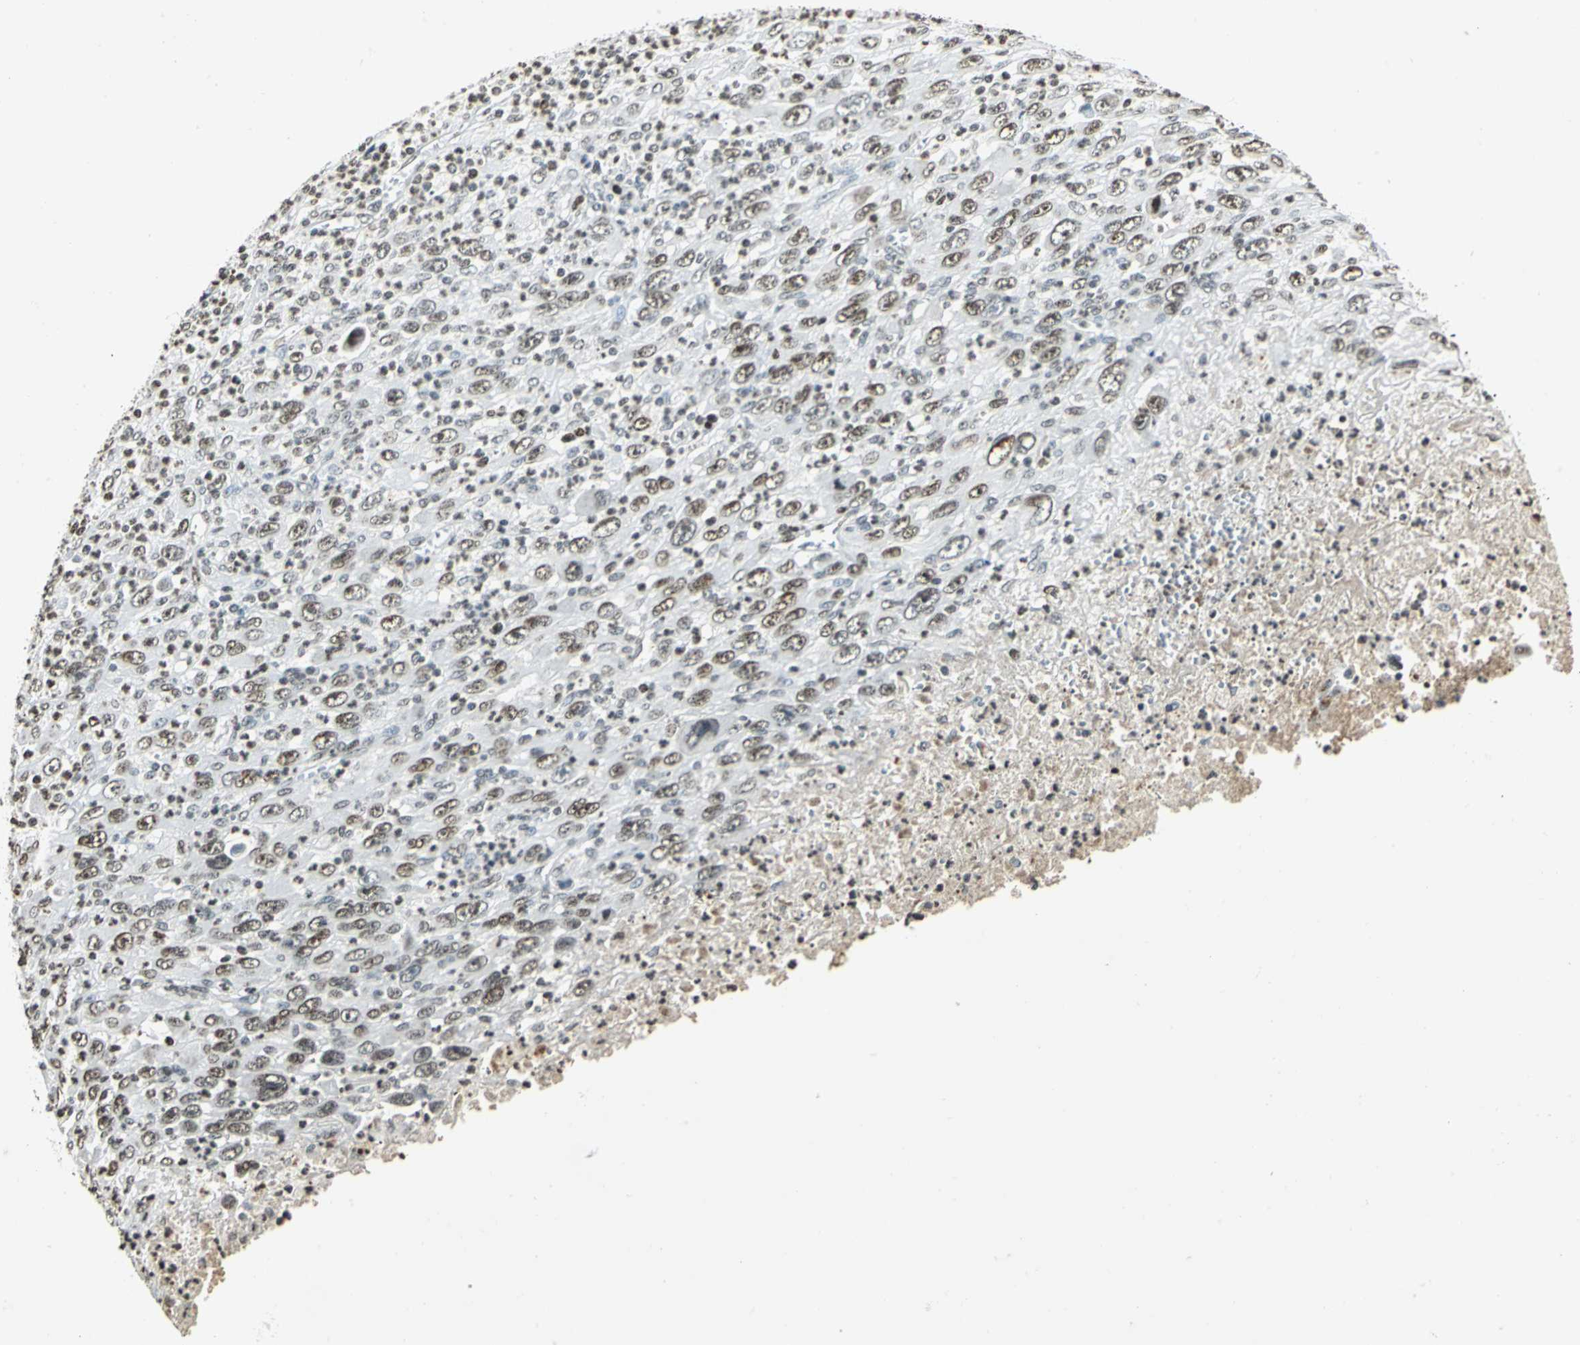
{"staining": {"intensity": "weak", "quantity": ">75%", "location": "nuclear"}, "tissue": "melanoma", "cell_type": "Tumor cells", "image_type": "cancer", "snomed": [{"axis": "morphology", "description": "Malignant melanoma, Metastatic site"}, {"axis": "topography", "description": "Skin"}], "caption": "Immunohistochemical staining of human malignant melanoma (metastatic site) shows low levels of weak nuclear positivity in about >75% of tumor cells.", "gene": "MCM4", "patient": {"sex": "female", "age": 56}}